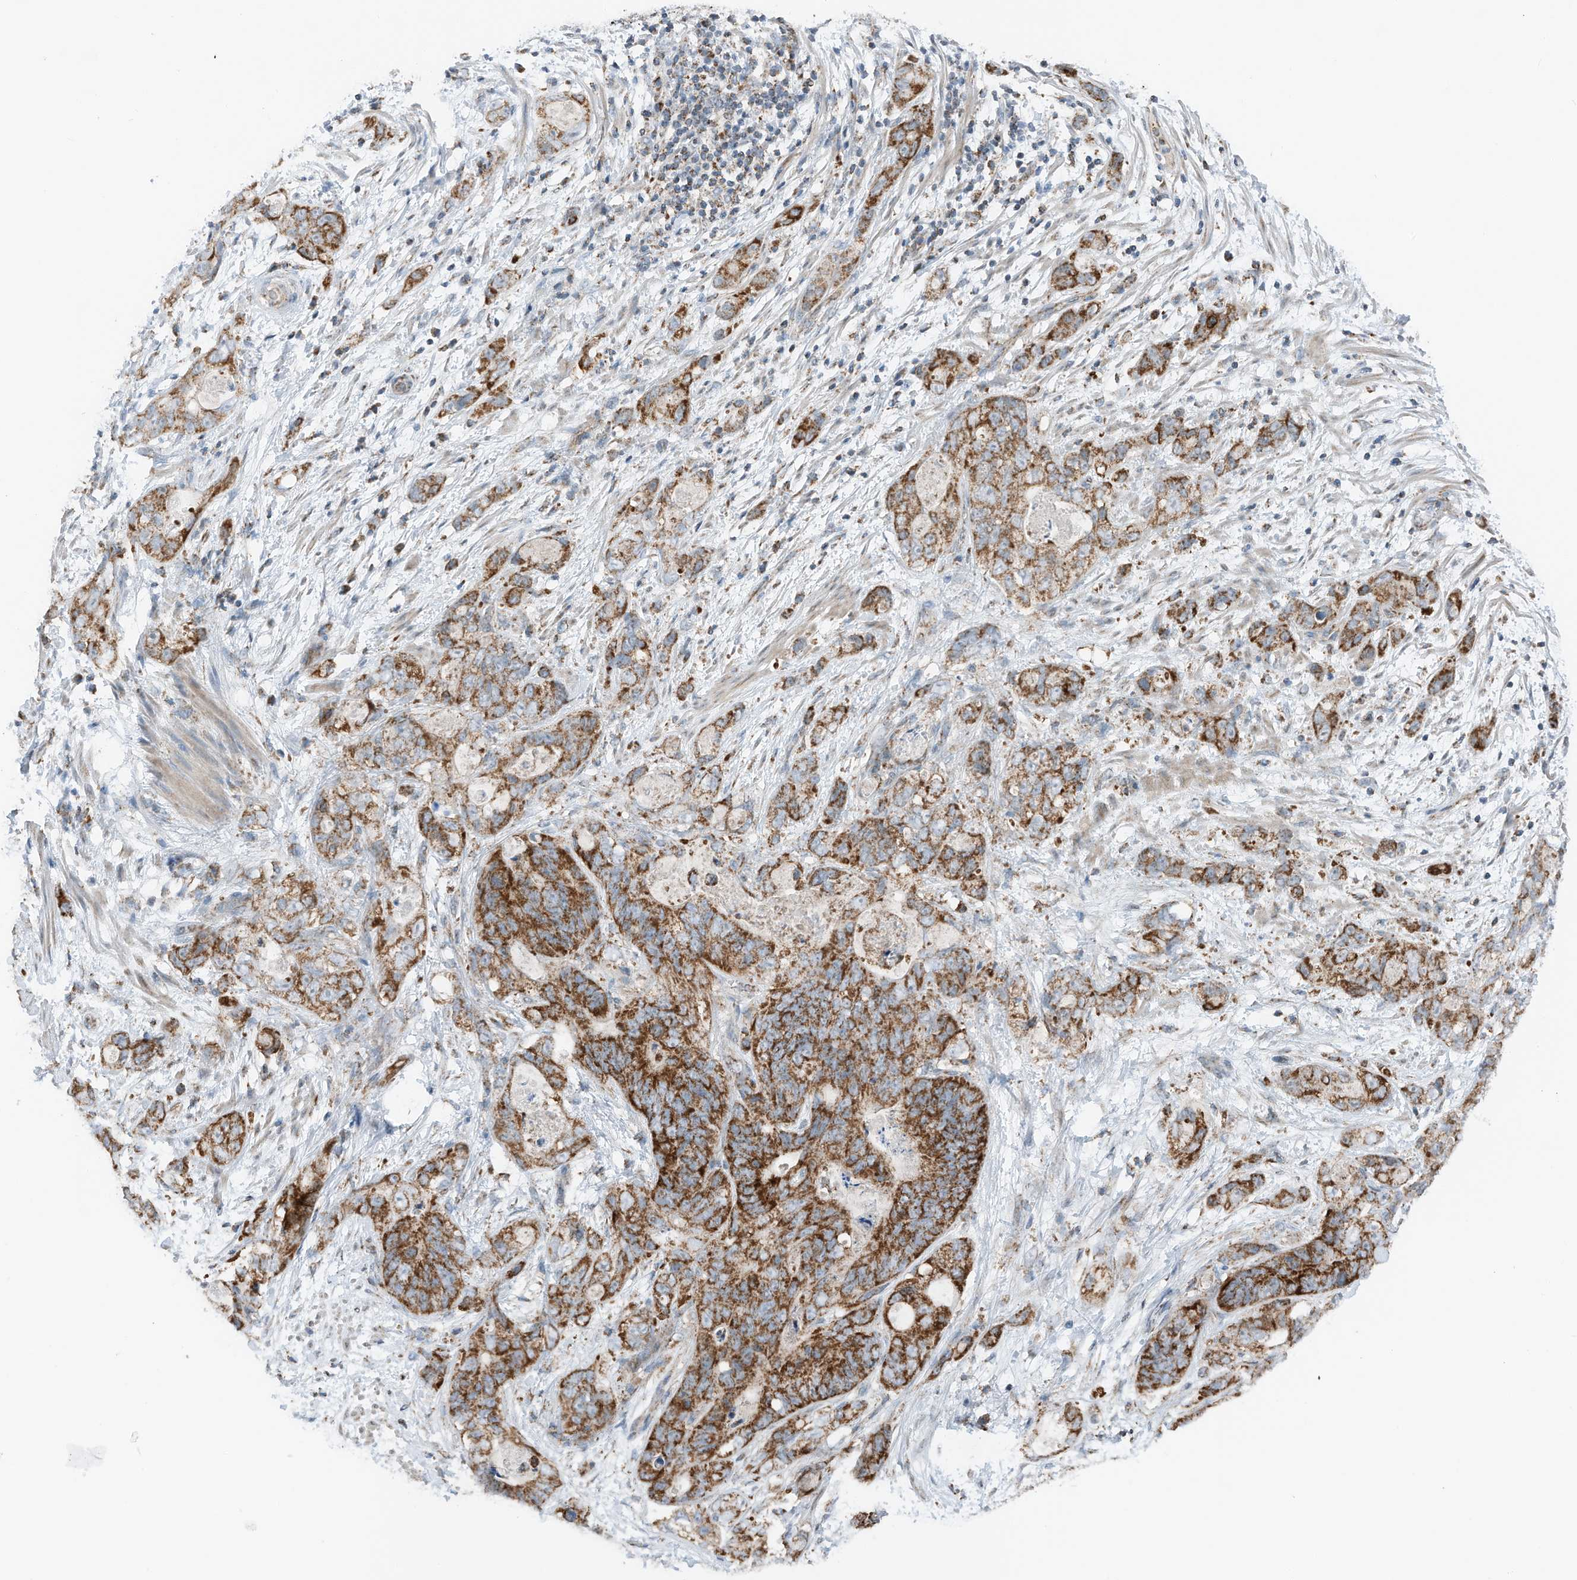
{"staining": {"intensity": "strong", "quantity": ">75%", "location": "cytoplasmic/membranous"}, "tissue": "stomach cancer", "cell_type": "Tumor cells", "image_type": "cancer", "snomed": [{"axis": "morphology", "description": "Normal tissue, NOS"}, {"axis": "morphology", "description": "Adenocarcinoma, NOS"}, {"axis": "topography", "description": "Stomach"}], "caption": "IHC (DAB (3,3'-diaminobenzidine)) staining of stomach adenocarcinoma displays strong cytoplasmic/membranous protein expression in approximately >75% of tumor cells.", "gene": "RMND1", "patient": {"sex": "female", "age": 89}}